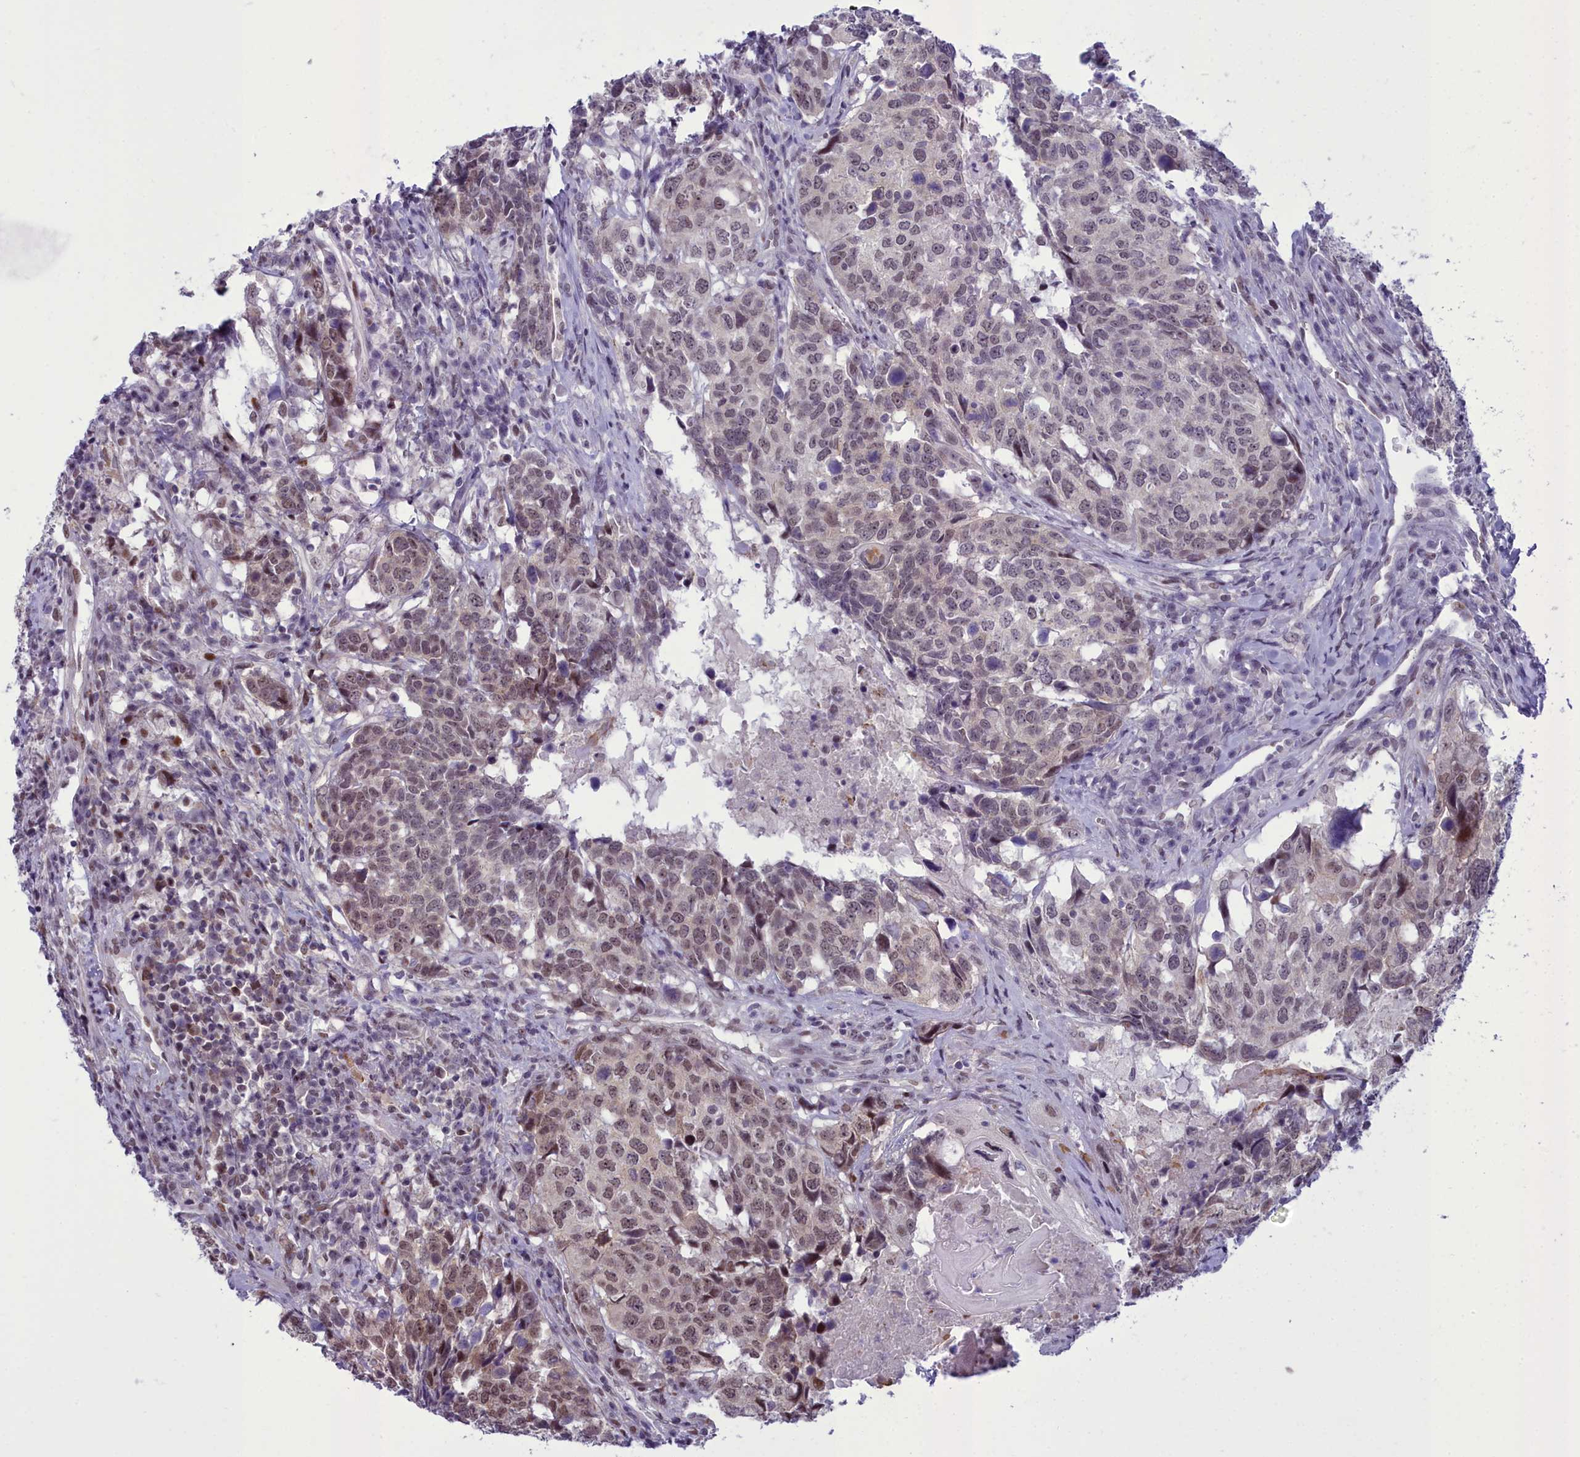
{"staining": {"intensity": "moderate", "quantity": "25%-75%", "location": "nuclear"}, "tissue": "head and neck cancer", "cell_type": "Tumor cells", "image_type": "cancer", "snomed": [{"axis": "morphology", "description": "Squamous cell carcinoma, NOS"}, {"axis": "topography", "description": "Head-Neck"}], "caption": "Brown immunohistochemical staining in human head and neck cancer demonstrates moderate nuclear staining in about 25%-75% of tumor cells.", "gene": "CEACAM19", "patient": {"sex": "male", "age": 66}}